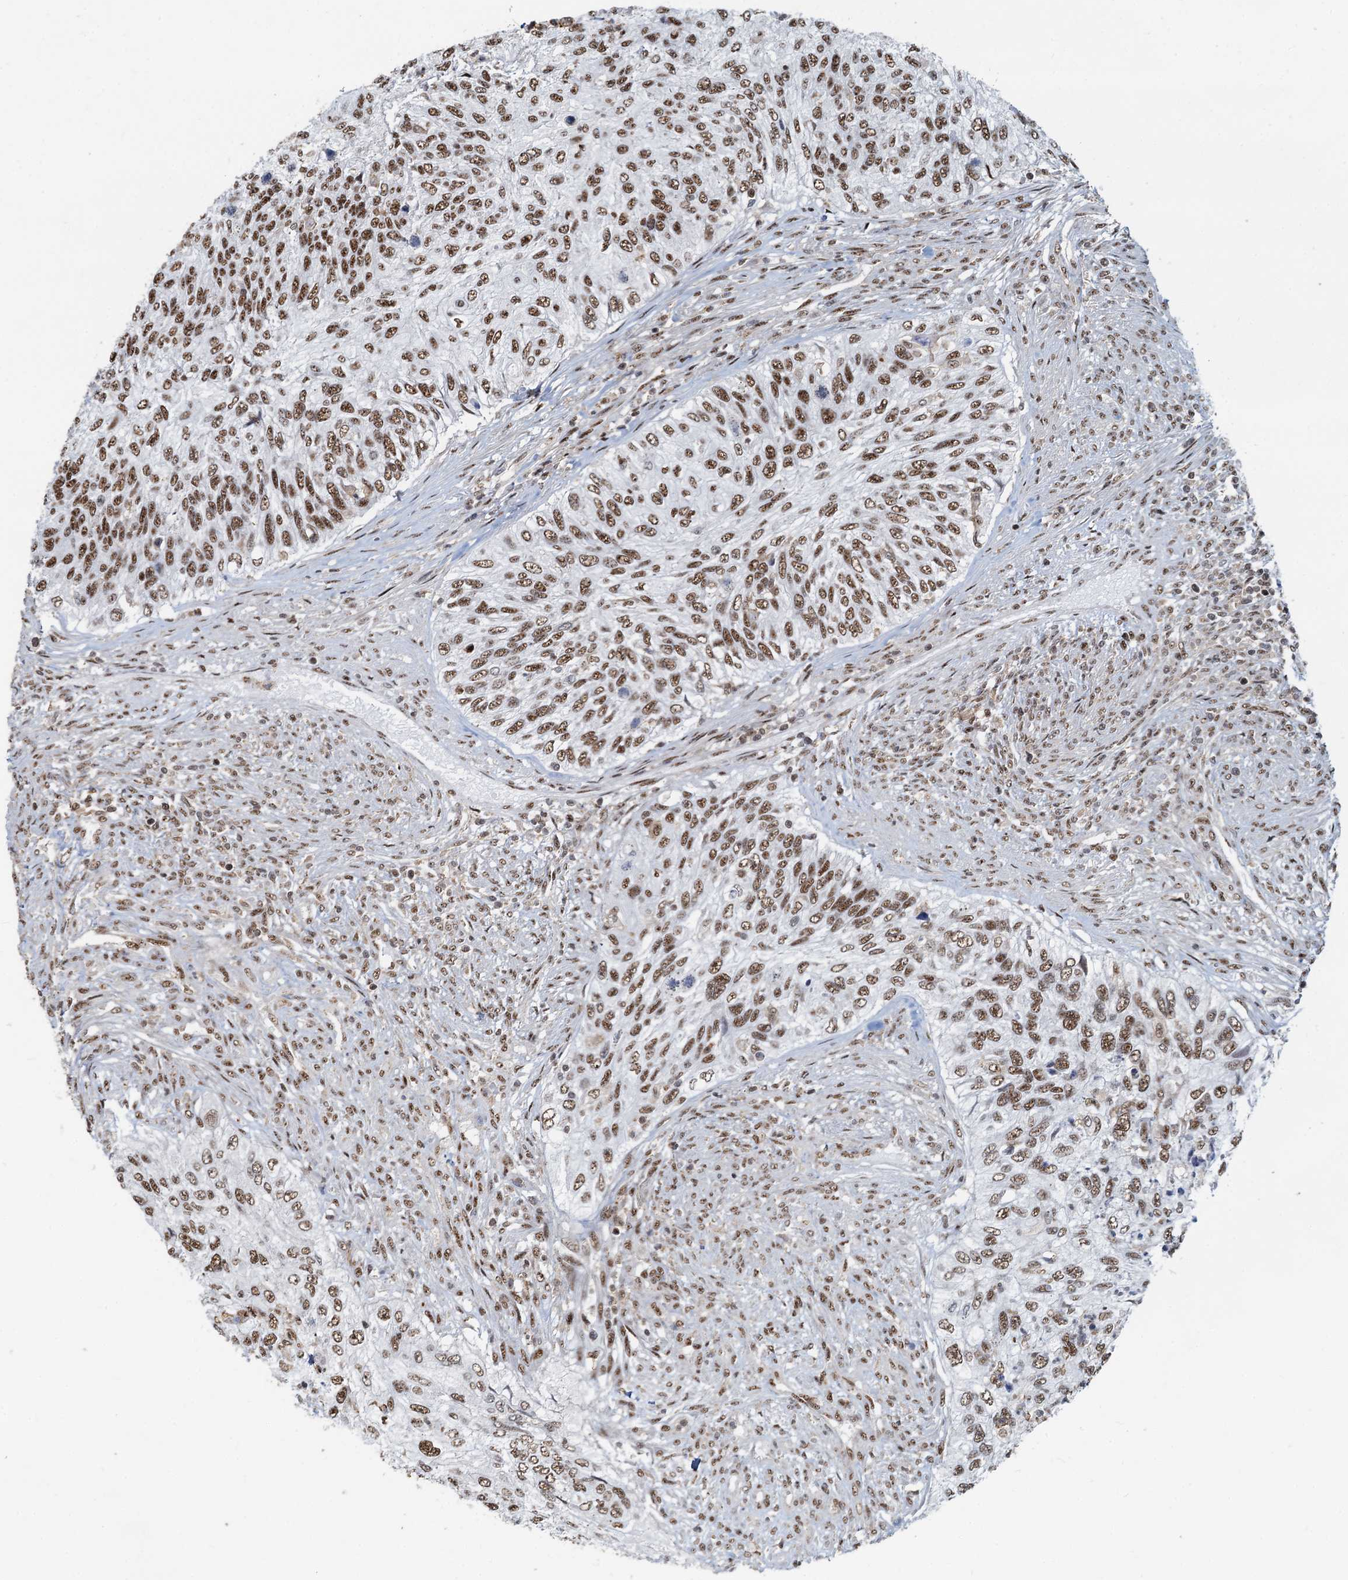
{"staining": {"intensity": "strong", "quantity": ">75%", "location": "nuclear"}, "tissue": "urothelial cancer", "cell_type": "Tumor cells", "image_type": "cancer", "snomed": [{"axis": "morphology", "description": "Urothelial carcinoma, High grade"}, {"axis": "topography", "description": "Urinary bladder"}], "caption": "There is high levels of strong nuclear staining in tumor cells of urothelial cancer, as demonstrated by immunohistochemical staining (brown color).", "gene": "RBM26", "patient": {"sex": "female", "age": 60}}